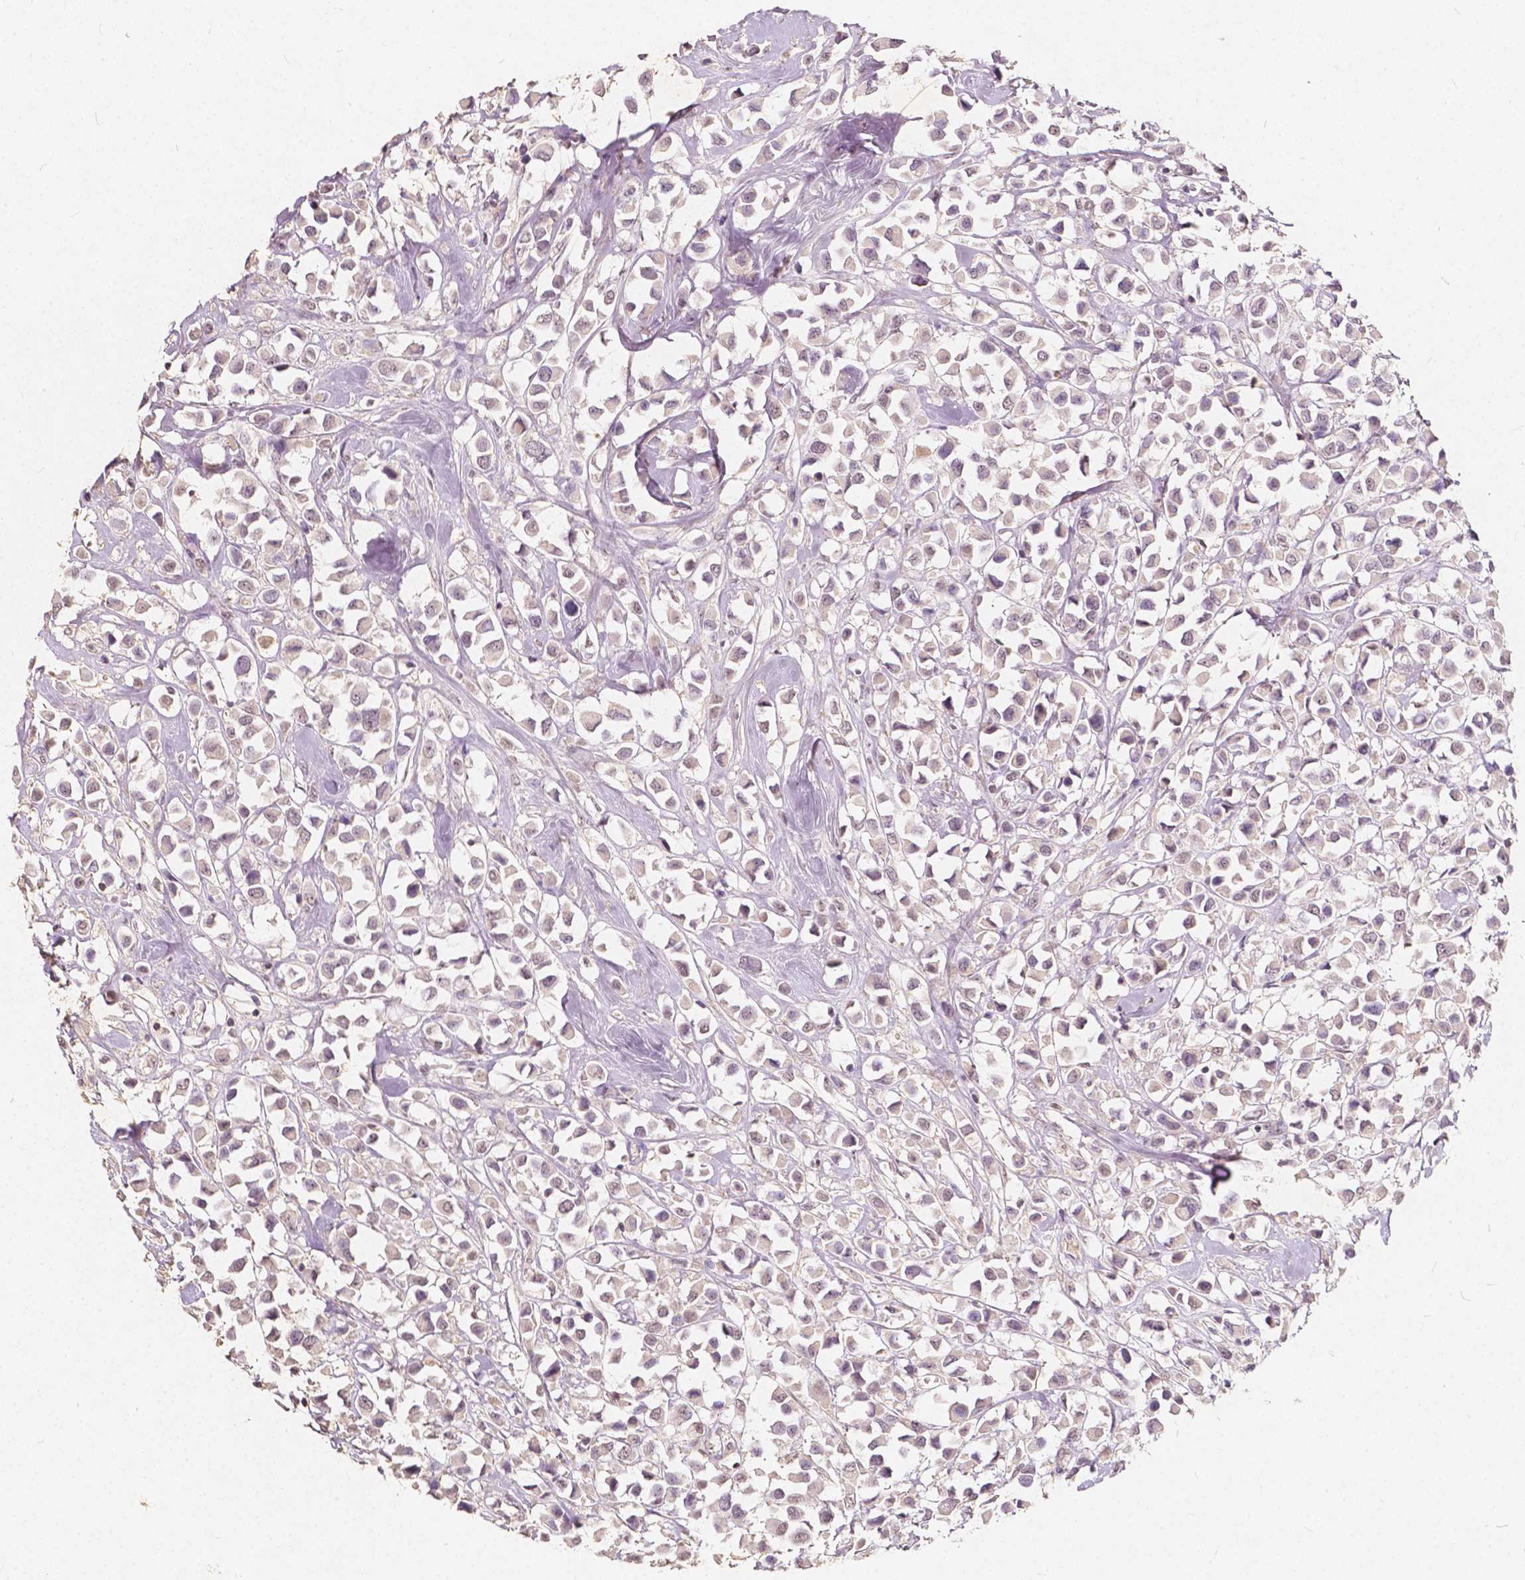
{"staining": {"intensity": "weak", "quantity": "<25%", "location": "nuclear"}, "tissue": "breast cancer", "cell_type": "Tumor cells", "image_type": "cancer", "snomed": [{"axis": "morphology", "description": "Duct carcinoma"}, {"axis": "topography", "description": "Breast"}], "caption": "Image shows no protein staining in tumor cells of invasive ductal carcinoma (breast) tissue. (DAB (3,3'-diaminobenzidine) immunohistochemistry (IHC) with hematoxylin counter stain).", "gene": "SOX15", "patient": {"sex": "female", "age": 61}}